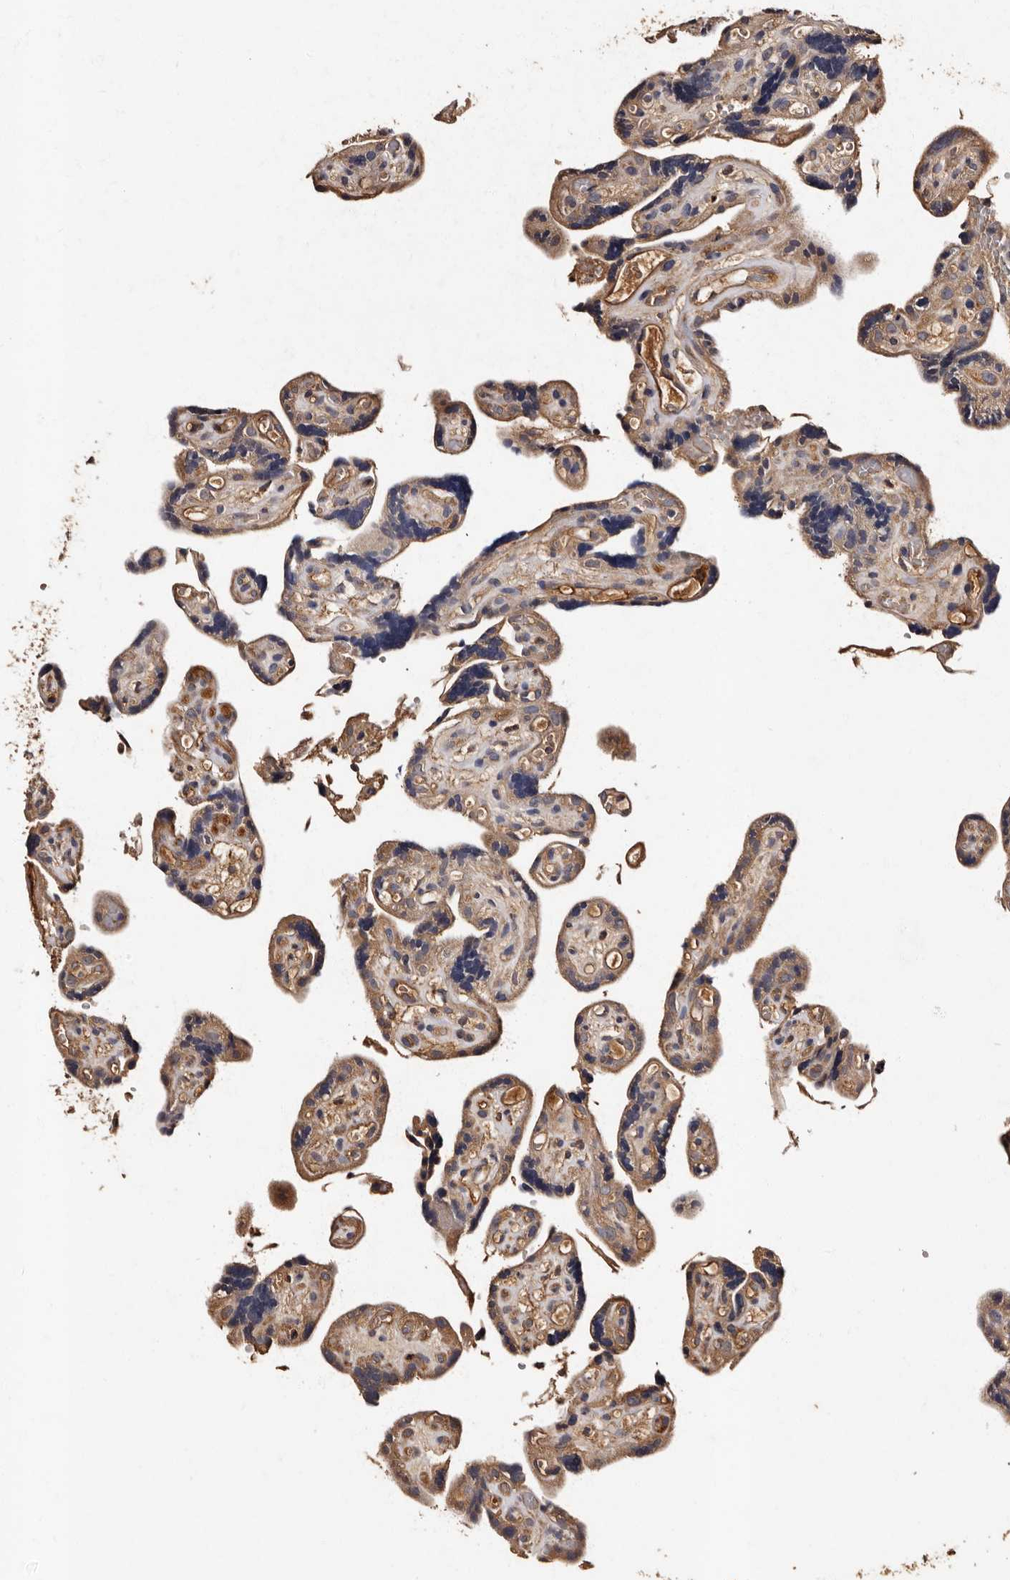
{"staining": {"intensity": "moderate", "quantity": ">75%", "location": "cytoplasmic/membranous"}, "tissue": "placenta", "cell_type": "Decidual cells", "image_type": "normal", "snomed": [{"axis": "morphology", "description": "Normal tissue, NOS"}, {"axis": "topography", "description": "Placenta"}], "caption": "A high-resolution photomicrograph shows immunohistochemistry staining of unremarkable placenta, which demonstrates moderate cytoplasmic/membranous expression in approximately >75% of decidual cells.", "gene": "ADCK5", "patient": {"sex": "female", "age": 30}}